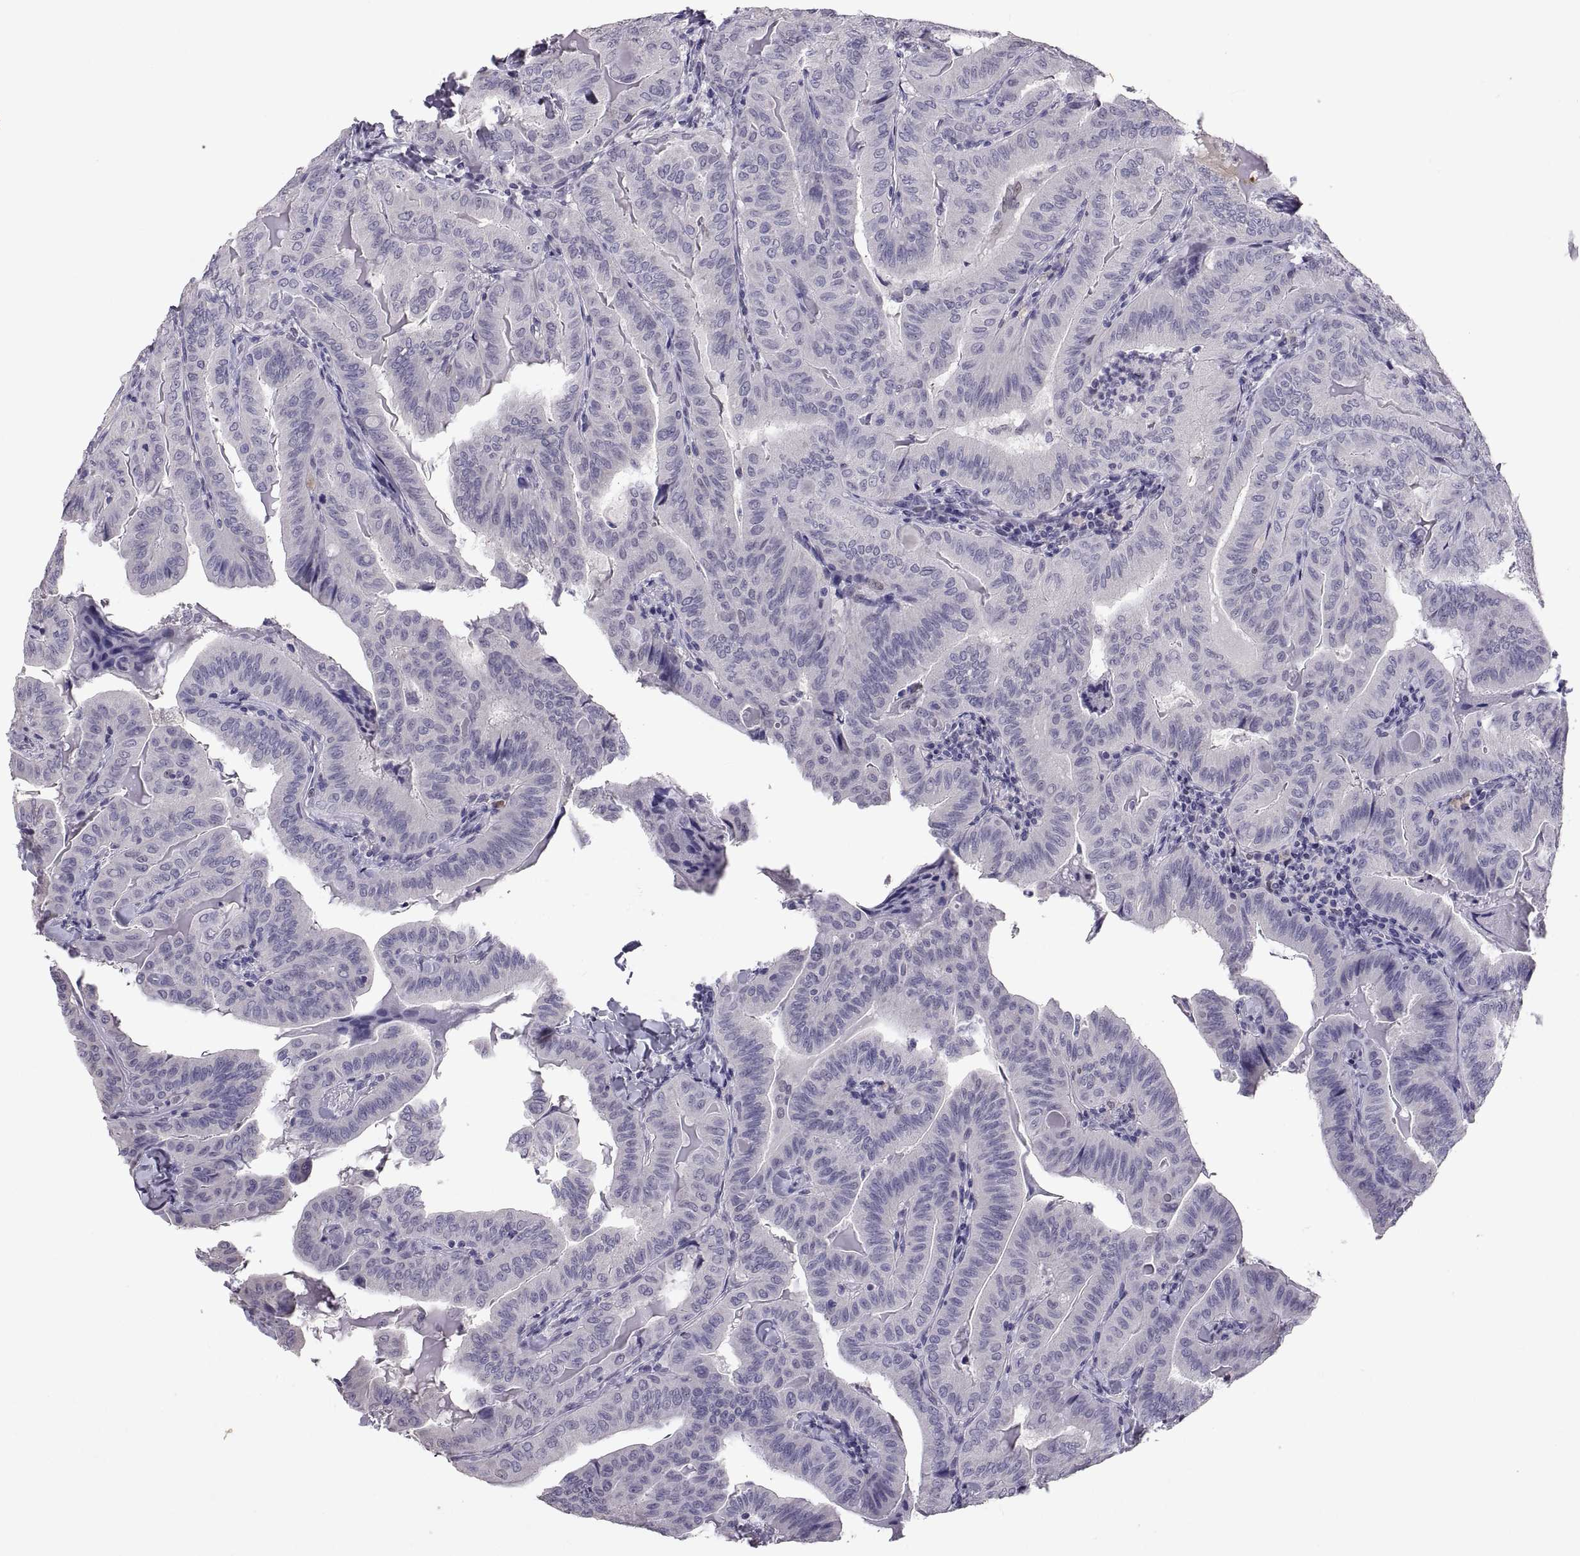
{"staining": {"intensity": "negative", "quantity": "none", "location": "none"}, "tissue": "thyroid cancer", "cell_type": "Tumor cells", "image_type": "cancer", "snomed": [{"axis": "morphology", "description": "Papillary adenocarcinoma, NOS"}, {"axis": "topography", "description": "Thyroid gland"}], "caption": "High power microscopy image of an immunohistochemistry histopathology image of thyroid cancer, revealing no significant expression in tumor cells.", "gene": "SOX21", "patient": {"sex": "female", "age": 68}}